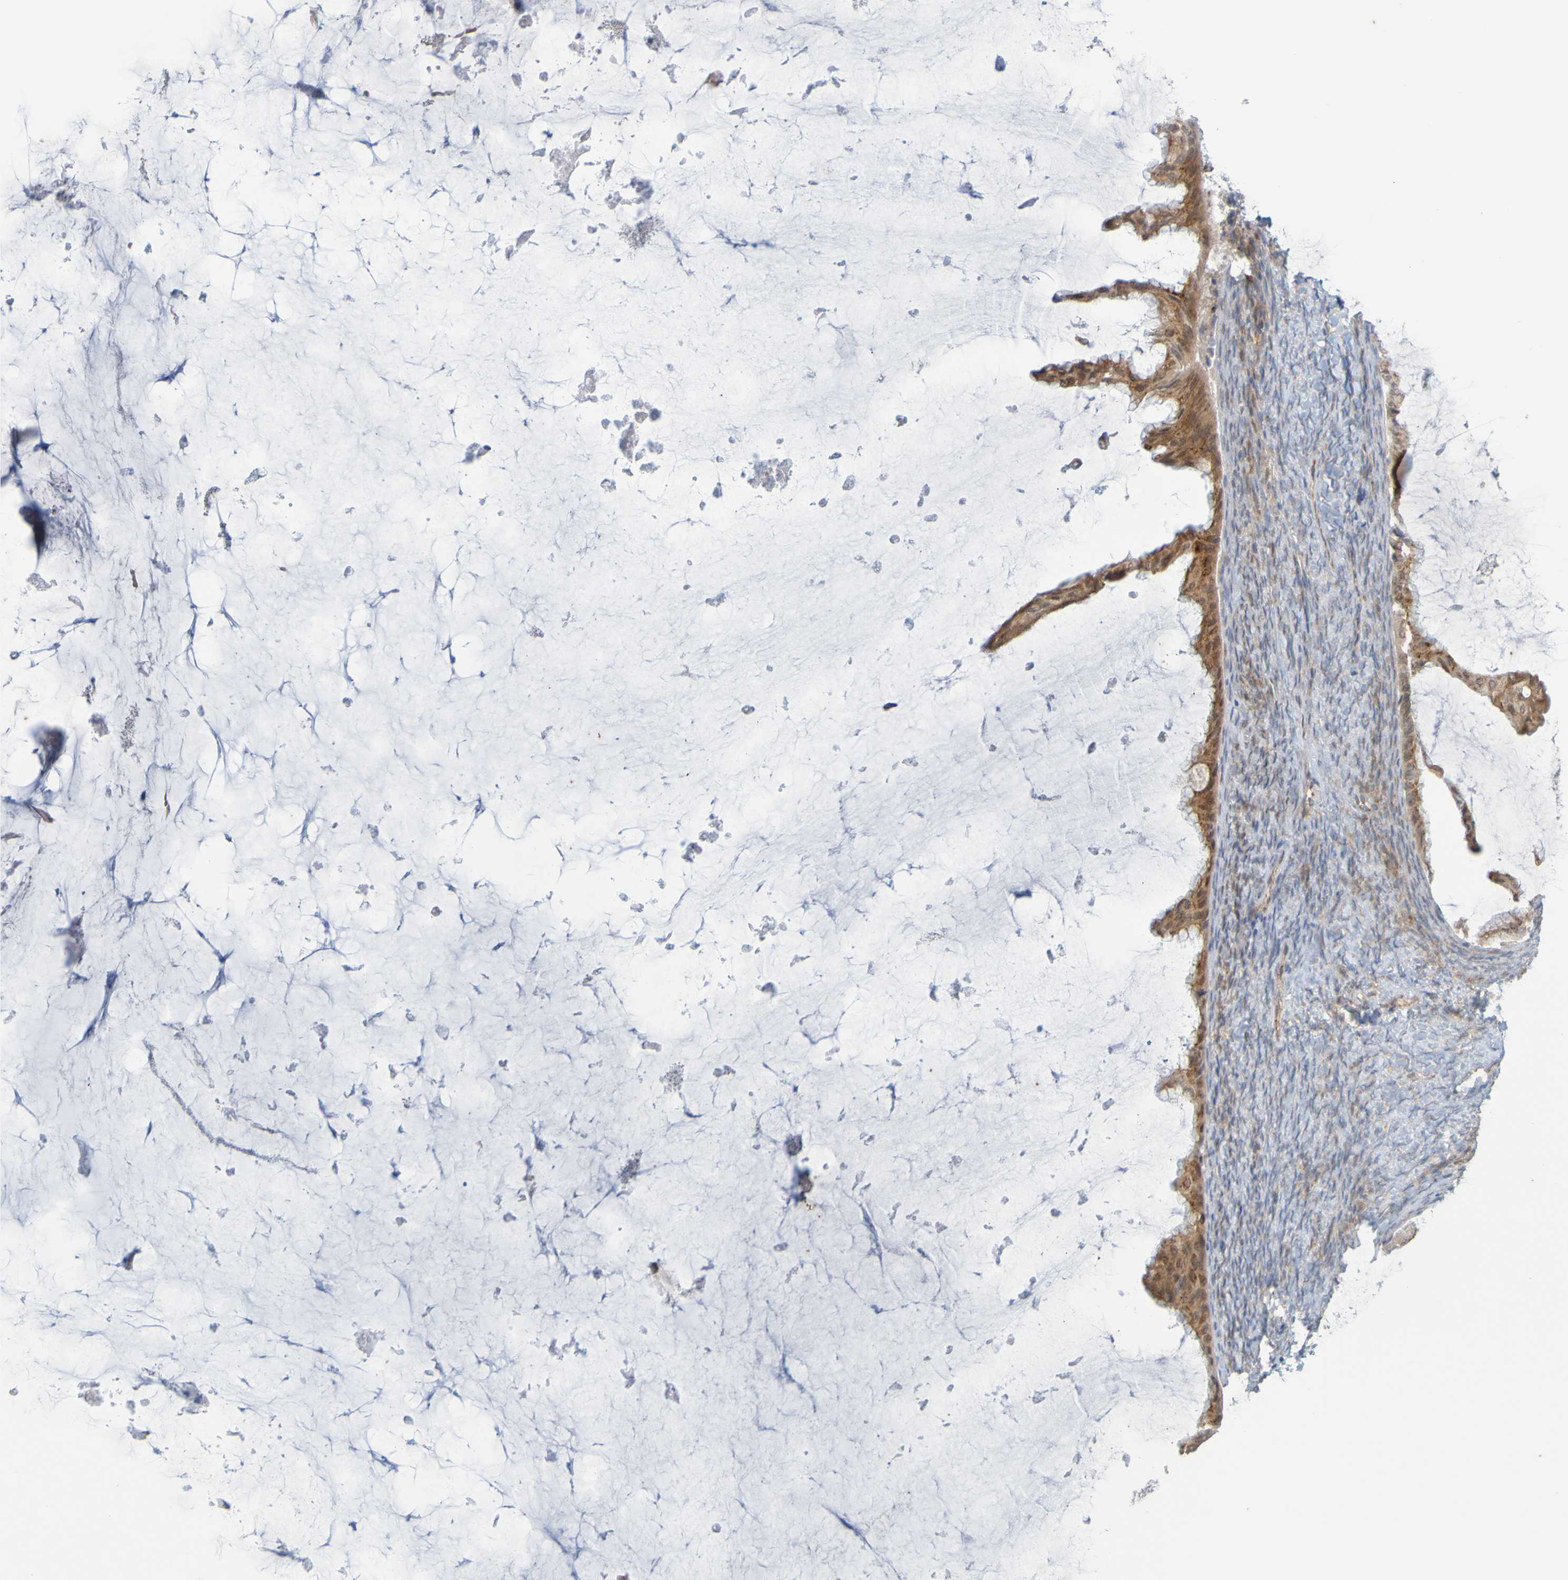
{"staining": {"intensity": "moderate", "quantity": ">75%", "location": "cytoplasmic/membranous"}, "tissue": "ovarian cancer", "cell_type": "Tumor cells", "image_type": "cancer", "snomed": [{"axis": "morphology", "description": "Cystadenocarcinoma, mucinous, NOS"}, {"axis": "topography", "description": "Ovary"}], "caption": "This is an image of IHC staining of ovarian mucinous cystadenocarcinoma, which shows moderate staining in the cytoplasmic/membranous of tumor cells.", "gene": "MOGS", "patient": {"sex": "female", "age": 61}}